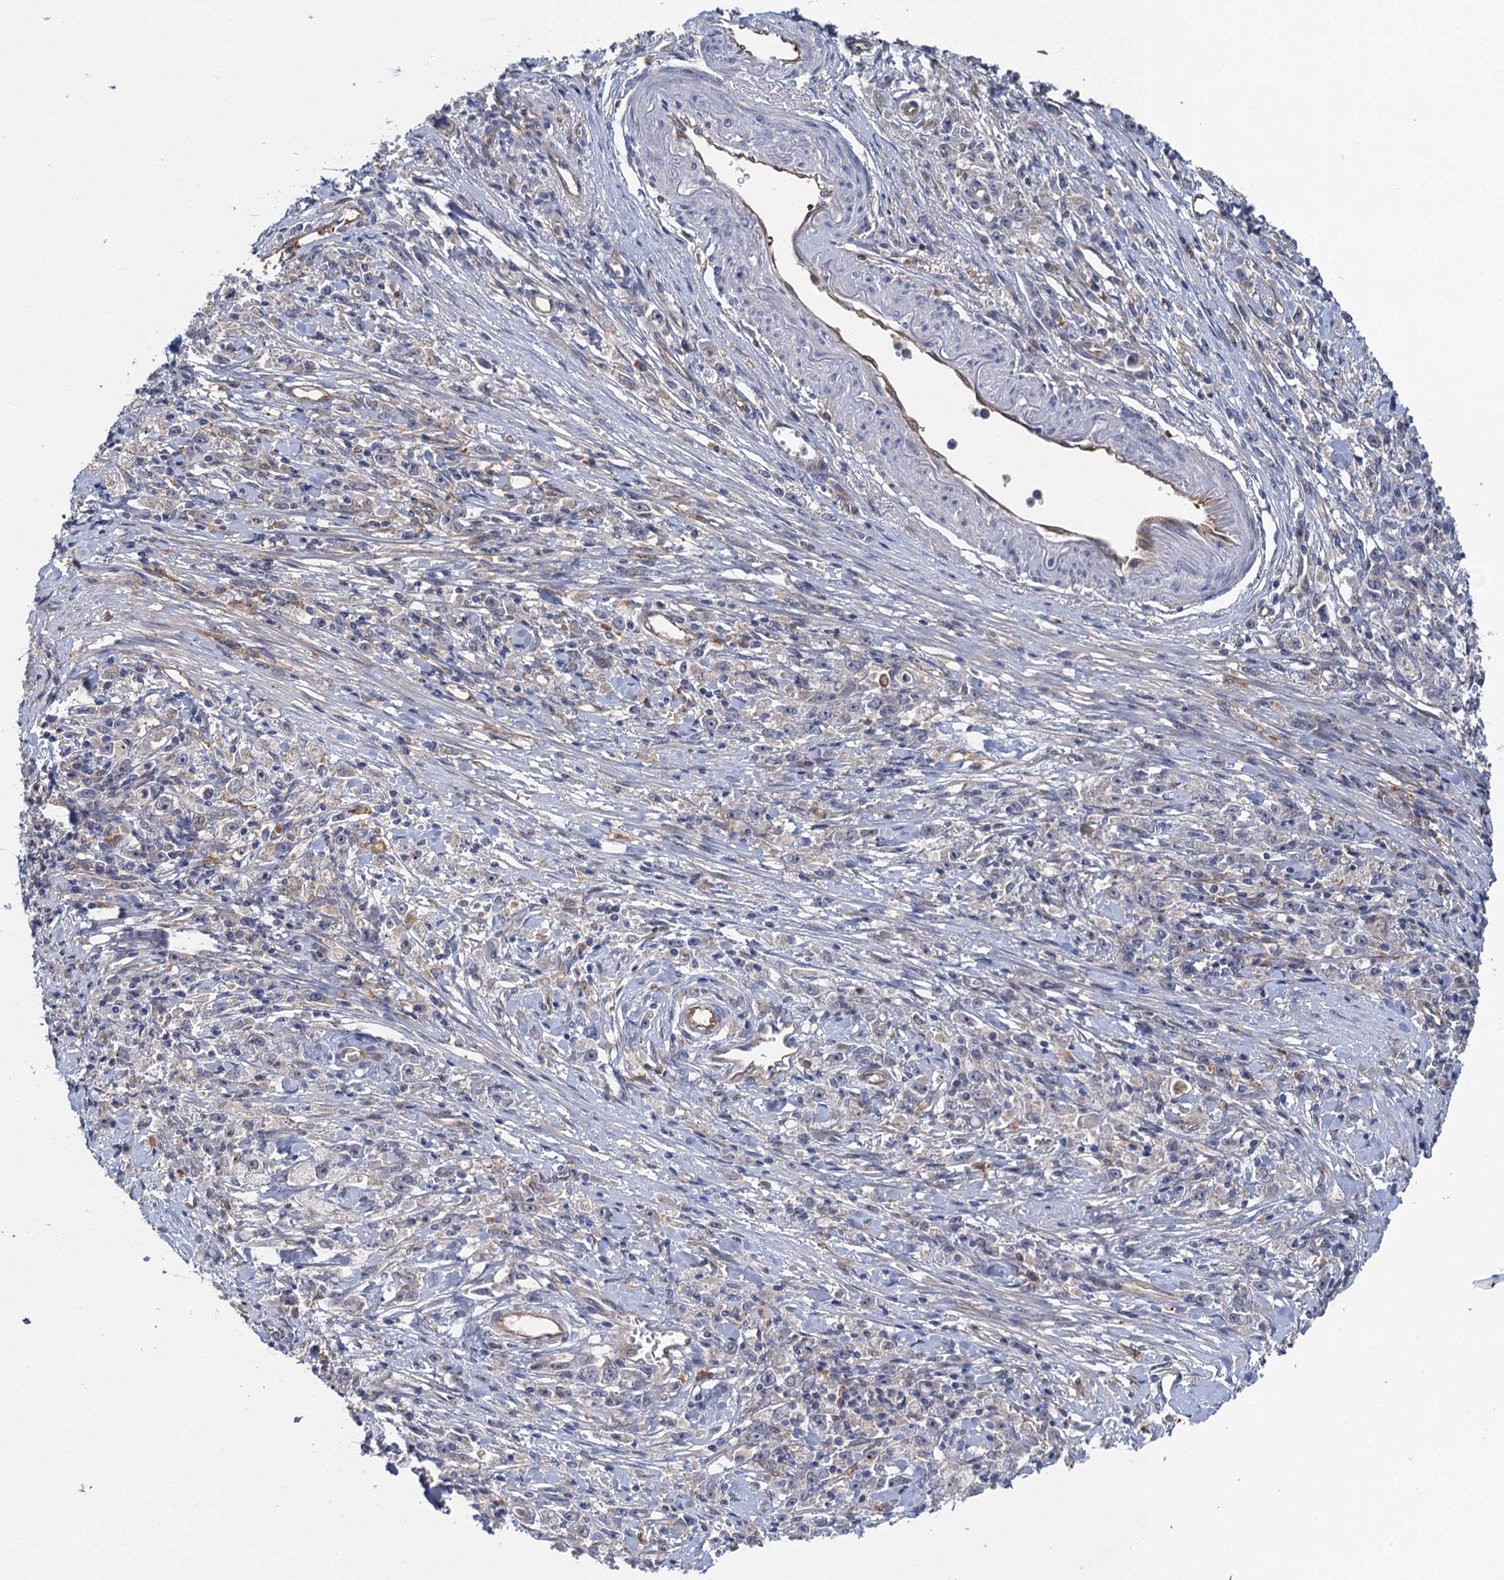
{"staining": {"intensity": "negative", "quantity": "none", "location": "none"}, "tissue": "stomach cancer", "cell_type": "Tumor cells", "image_type": "cancer", "snomed": [{"axis": "morphology", "description": "Adenocarcinoma, NOS"}, {"axis": "topography", "description": "Stomach"}], "caption": "Immunohistochemistry histopathology image of neoplastic tissue: human stomach cancer stained with DAB reveals no significant protein staining in tumor cells.", "gene": "NEK8", "patient": {"sex": "female", "age": 59}}